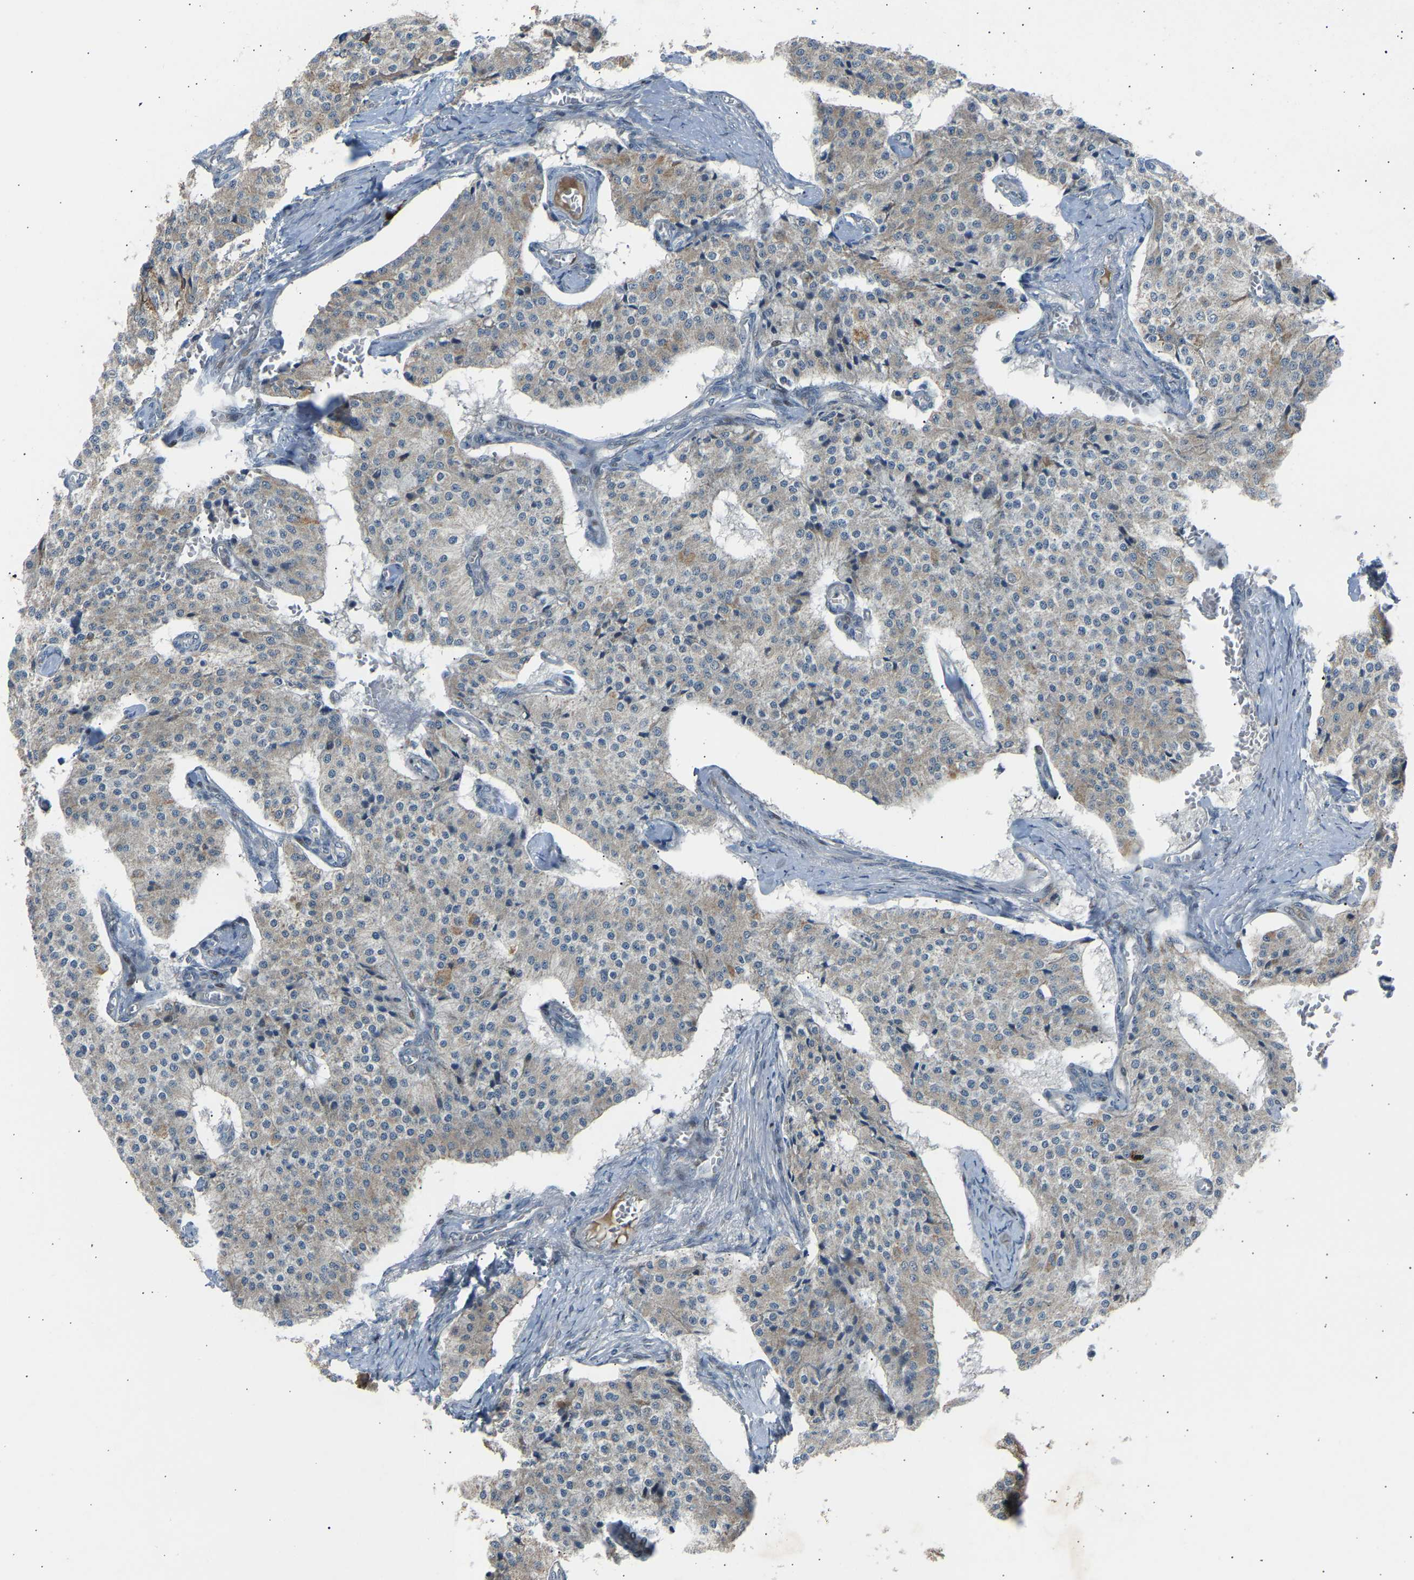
{"staining": {"intensity": "weak", "quantity": "<25%", "location": "cytoplasmic/membranous"}, "tissue": "carcinoid", "cell_type": "Tumor cells", "image_type": "cancer", "snomed": [{"axis": "morphology", "description": "Carcinoid, malignant, NOS"}, {"axis": "topography", "description": "Colon"}], "caption": "A photomicrograph of malignant carcinoid stained for a protein demonstrates no brown staining in tumor cells.", "gene": "VPS41", "patient": {"sex": "female", "age": 52}}